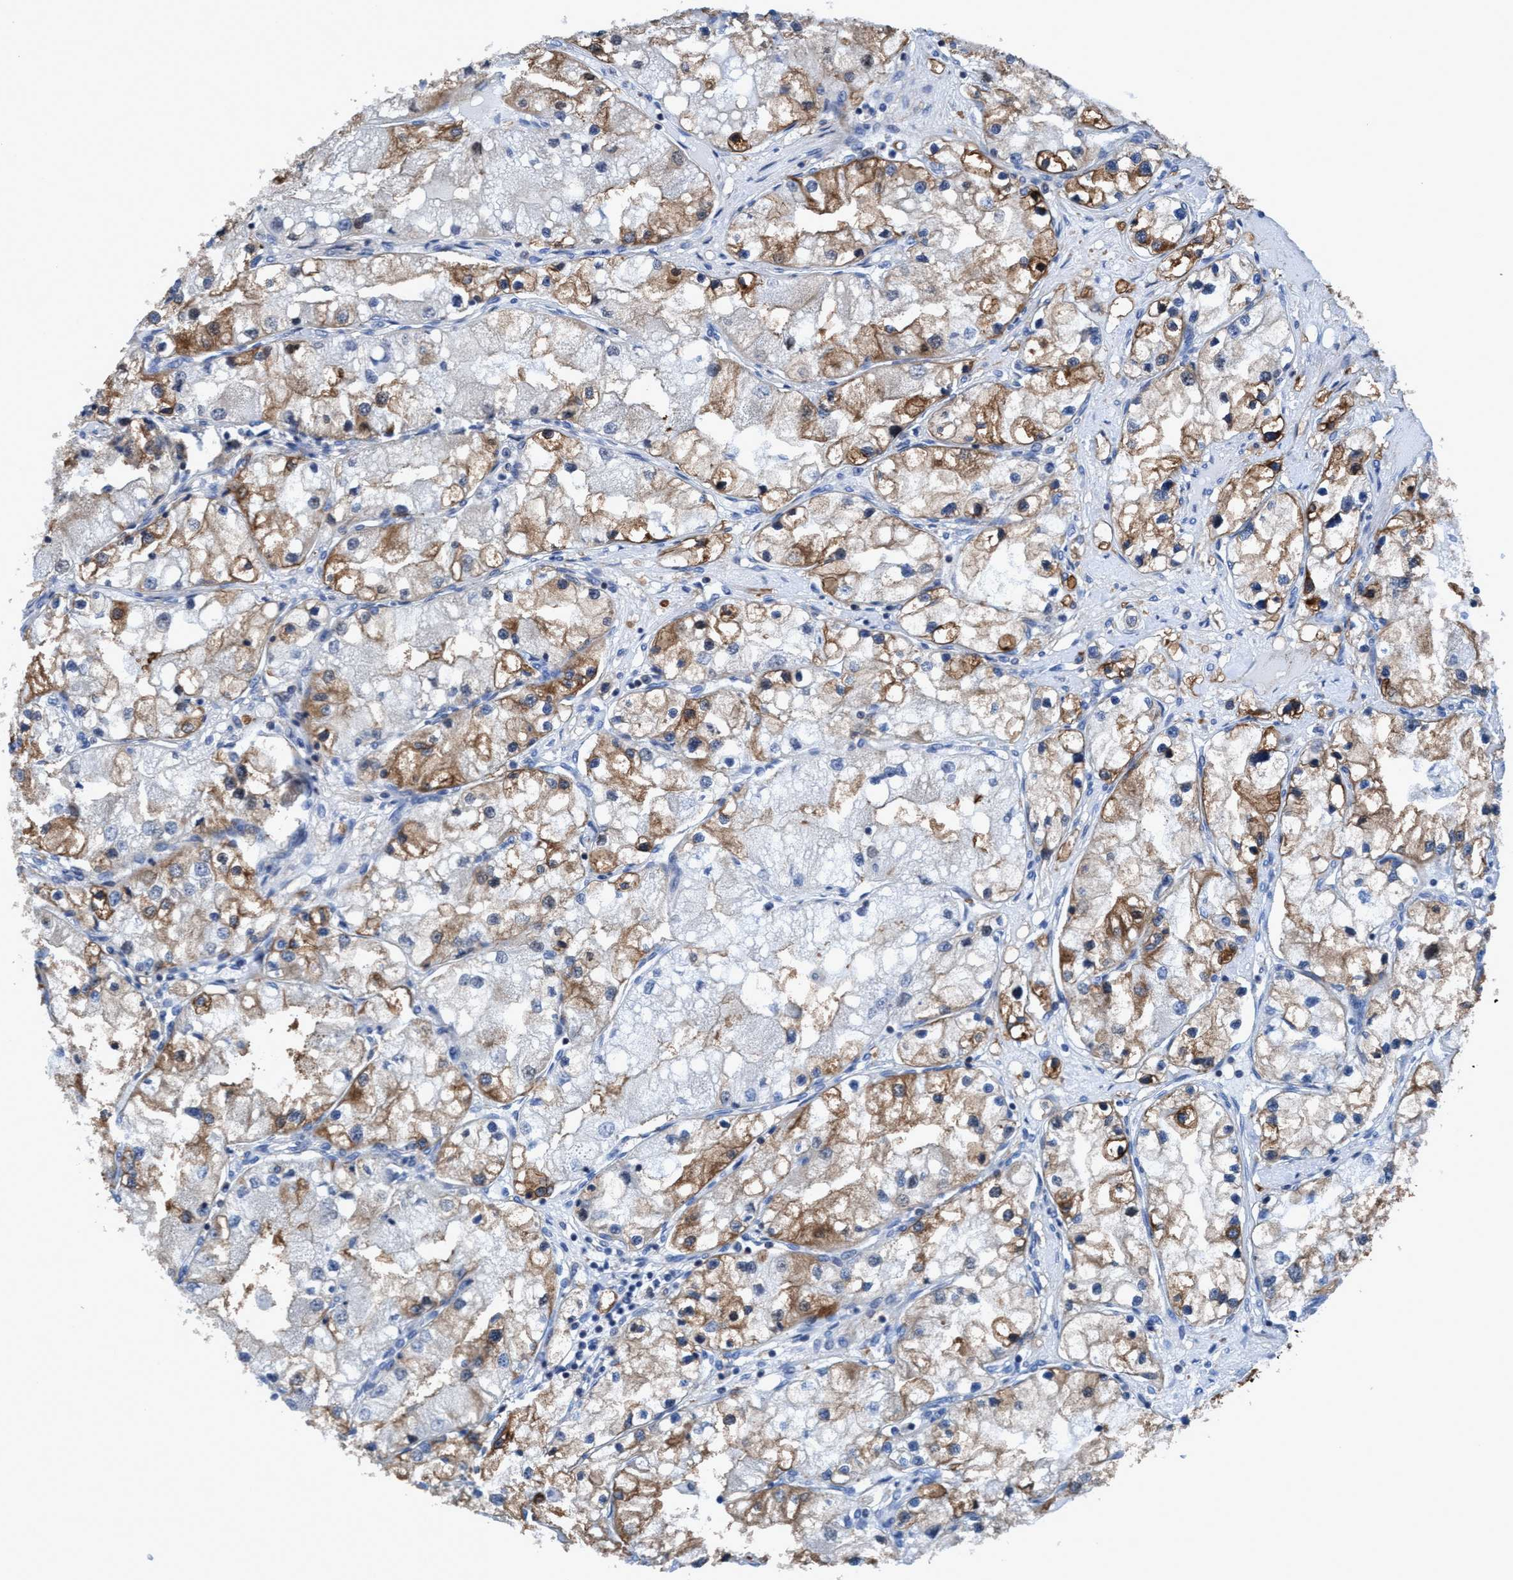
{"staining": {"intensity": "moderate", "quantity": ">75%", "location": "cytoplasmic/membranous"}, "tissue": "renal cancer", "cell_type": "Tumor cells", "image_type": "cancer", "snomed": [{"axis": "morphology", "description": "Adenocarcinoma, NOS"}, {"axis": "topography", "description": "Kidney"}], "caption": "Immunohistochemistry (IHC) of human adenocarcinoma (renal) demonstrates medium levels of moderate cytoplasmic/membranous staining in about >75% of tumor cells.", "gene": "NMT1", "patient": {"sex": "male", "age": 68}}